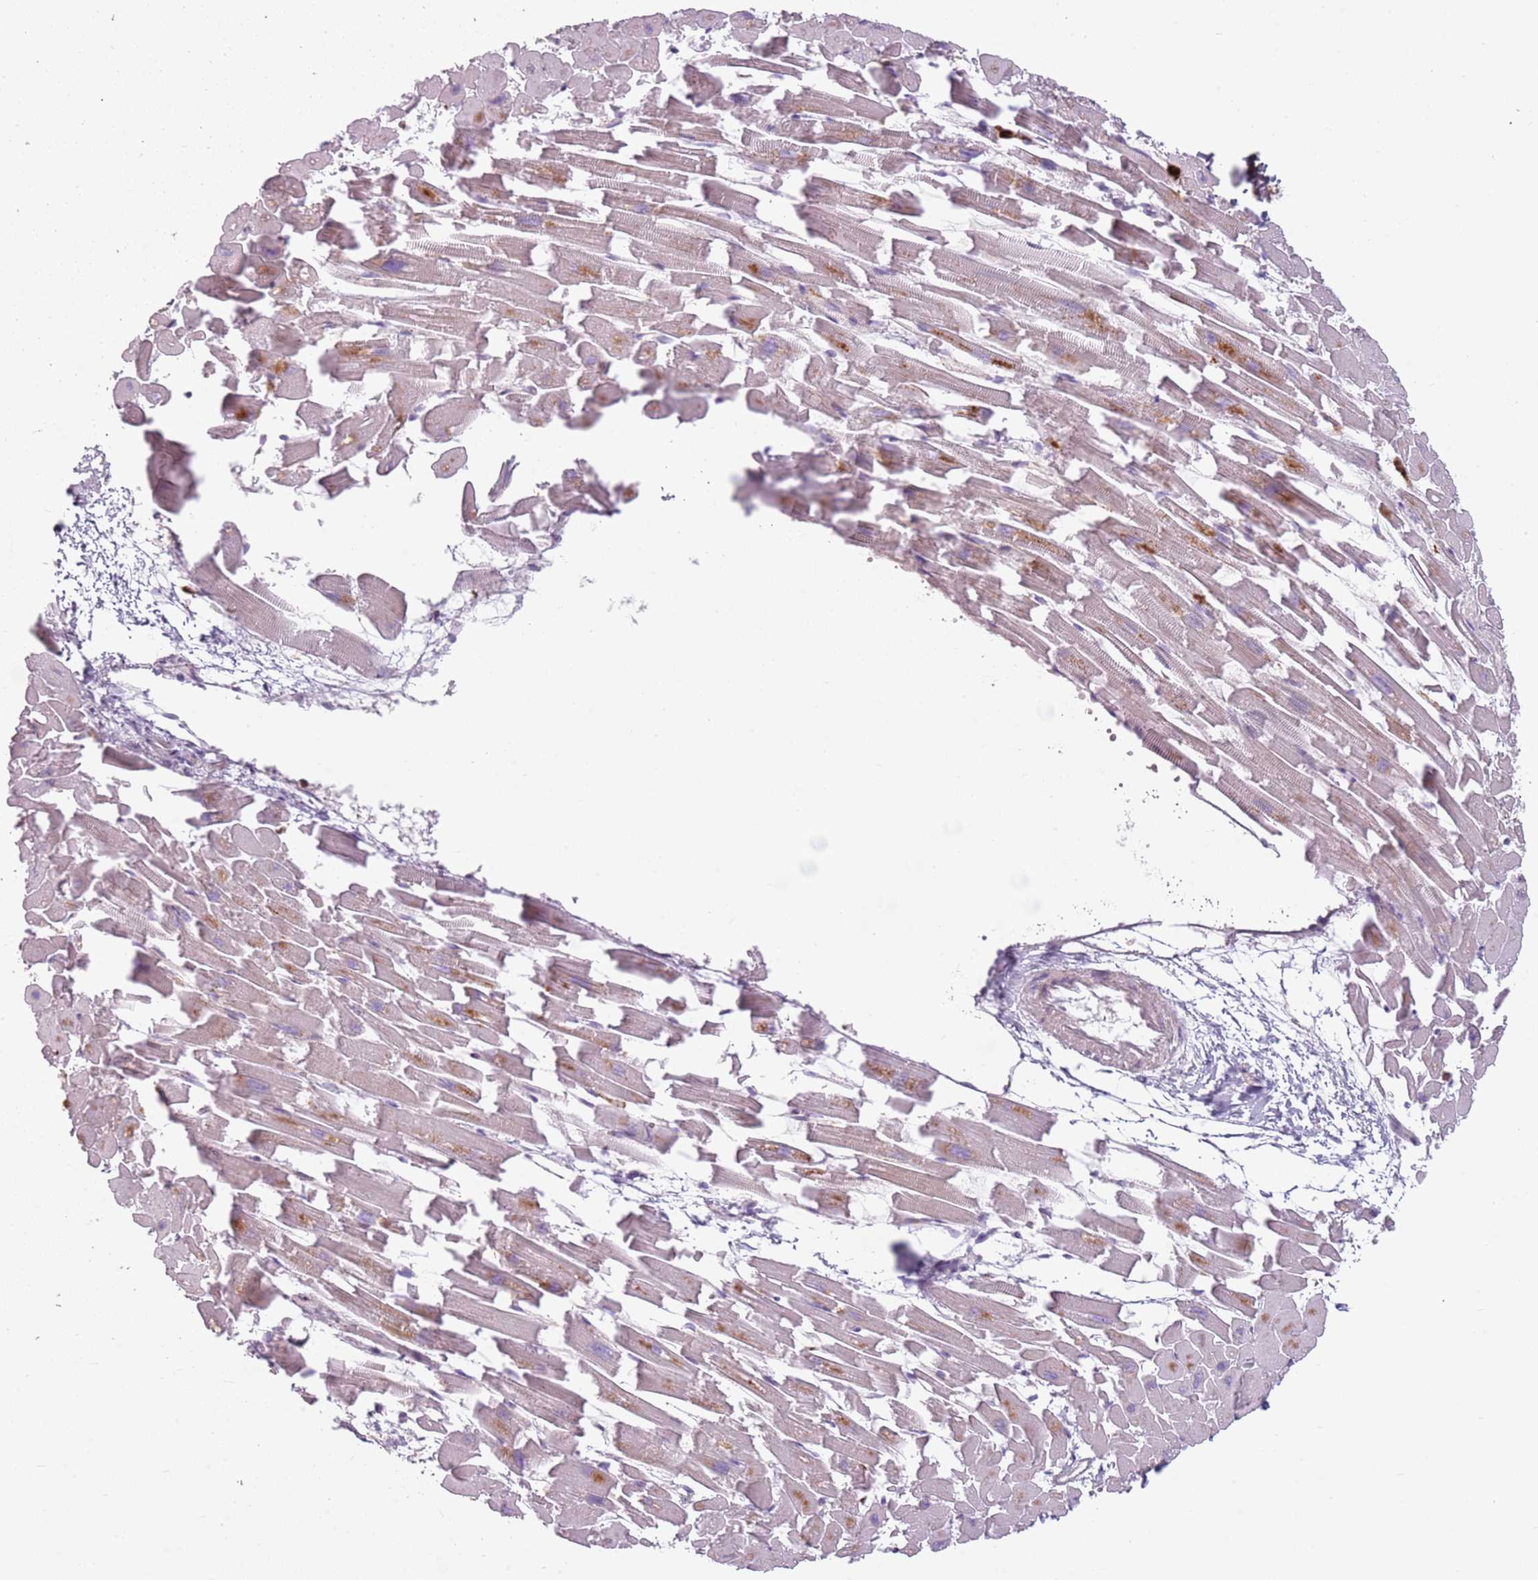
{"staining": {"intensity": "weak", "quantity": "25%-75%", "location": "cytoplasmic/membranous"}, "tissue": "heart muscle", "cell_type": "Cardiomyocytes", "image_type": "normal", "snomed": [{"axis": "morphology", "description": "Normal tissue, NOS"}, {"axis": "topography", "description": "Heart"}], "caption": "Cardiomyocytes demonstrate low levels of weak cytoplasmic/membranous positivity in approximately 25%-75% of cells in unremarkable heart muscle.", "gene": "SPAG4", "patient": {"sex": "female", "age": 64}}